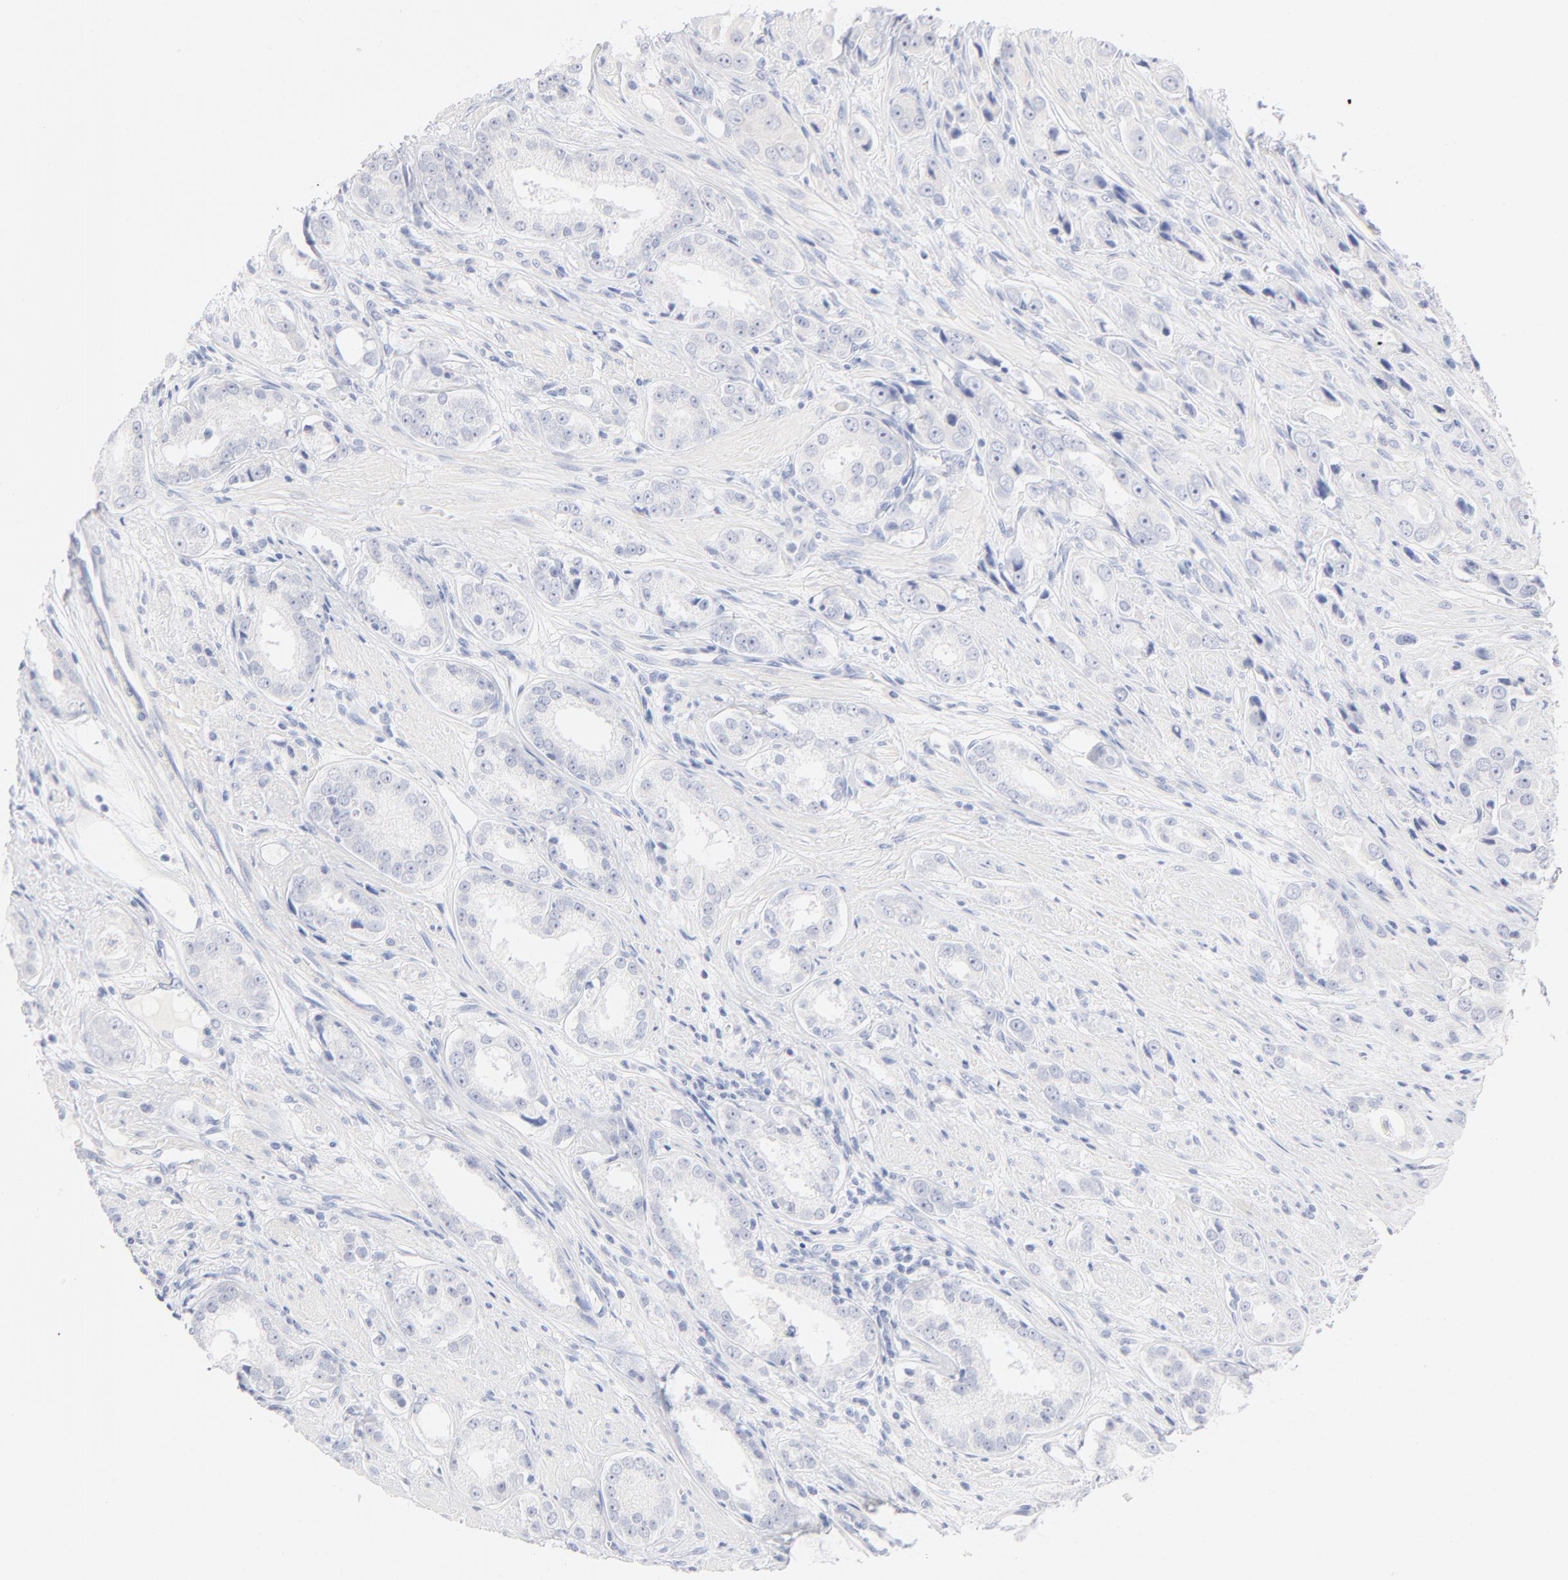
{"staining": {"intensity": "negative", "quantity": "none", "location": "none"}, "tissue": "prostate cancer", "cell_type": "Tumor cells", "image_type": "cancer", "snomed": [{"axis": "morphology", "description": "Adenocarcinoma, Medium grade"}, {"axis": "topography", "description": "Prostate"}], "caption": "Immunohistochemical staining of human medium-grade adenocarcinoma (prostate) exhibits no significant staining in tumor cells.", "gene": "ONECUT1", "patient": {"sex": "male", "age": 53}}